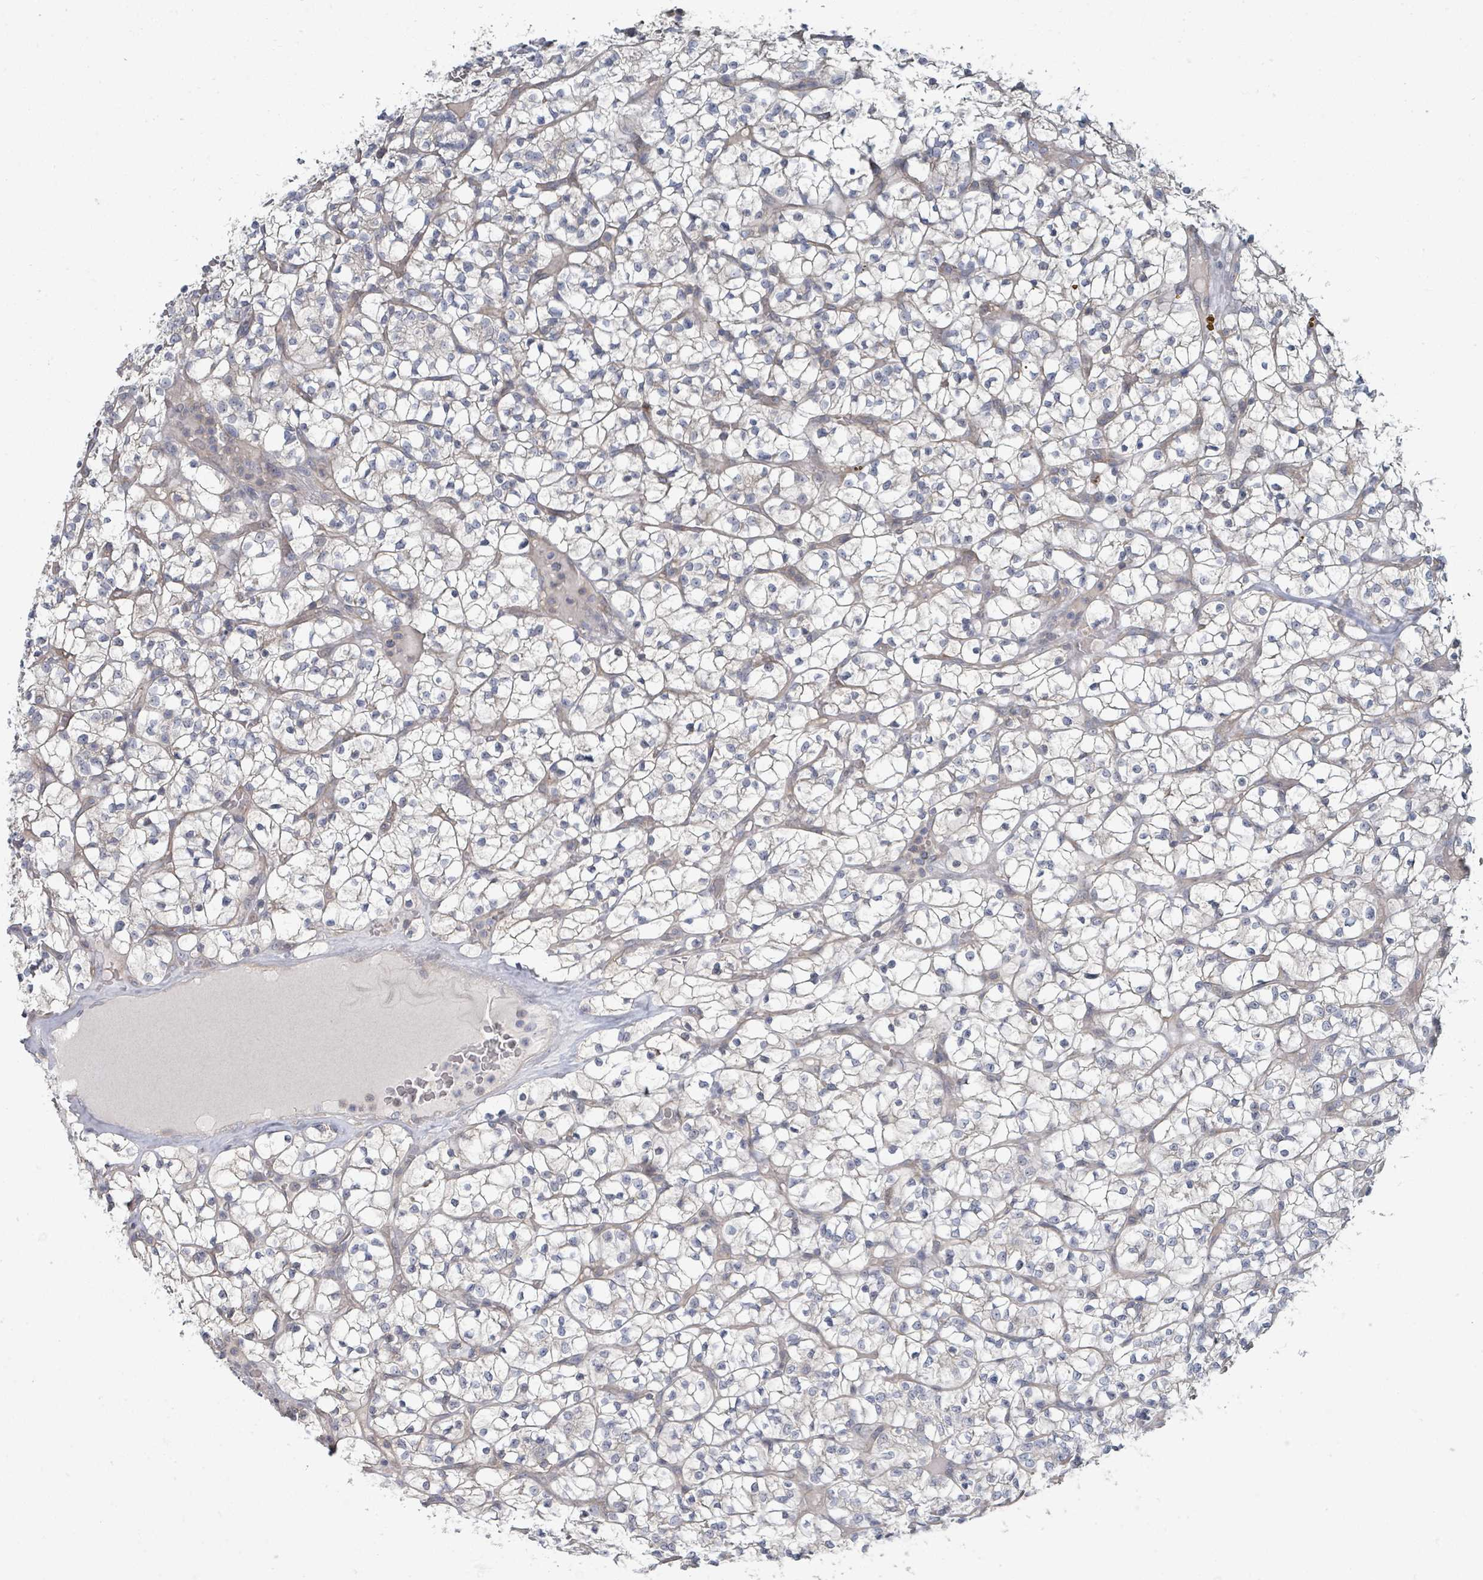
{"staining": {"intensity": "negative", "quantity": "none", "location": "none"}, "tissue": "renal cancer", "cell_type": "Tumor cells", "image_type": "cancer", "snomed": [{"axis": "morphology", "description": "Adenocarcinoma, NOS"}, {"axis": "topography", "description": "Kidney"}], "caption": "Immunohistochemistry (IHC) micrograph of renal cancer (adenocarcinoma) stained for a protein (brown), which demonstrates no staining in tumor cells.", "gene": "SLC25A45", "patient": {"sex": "female", "age": 64}}